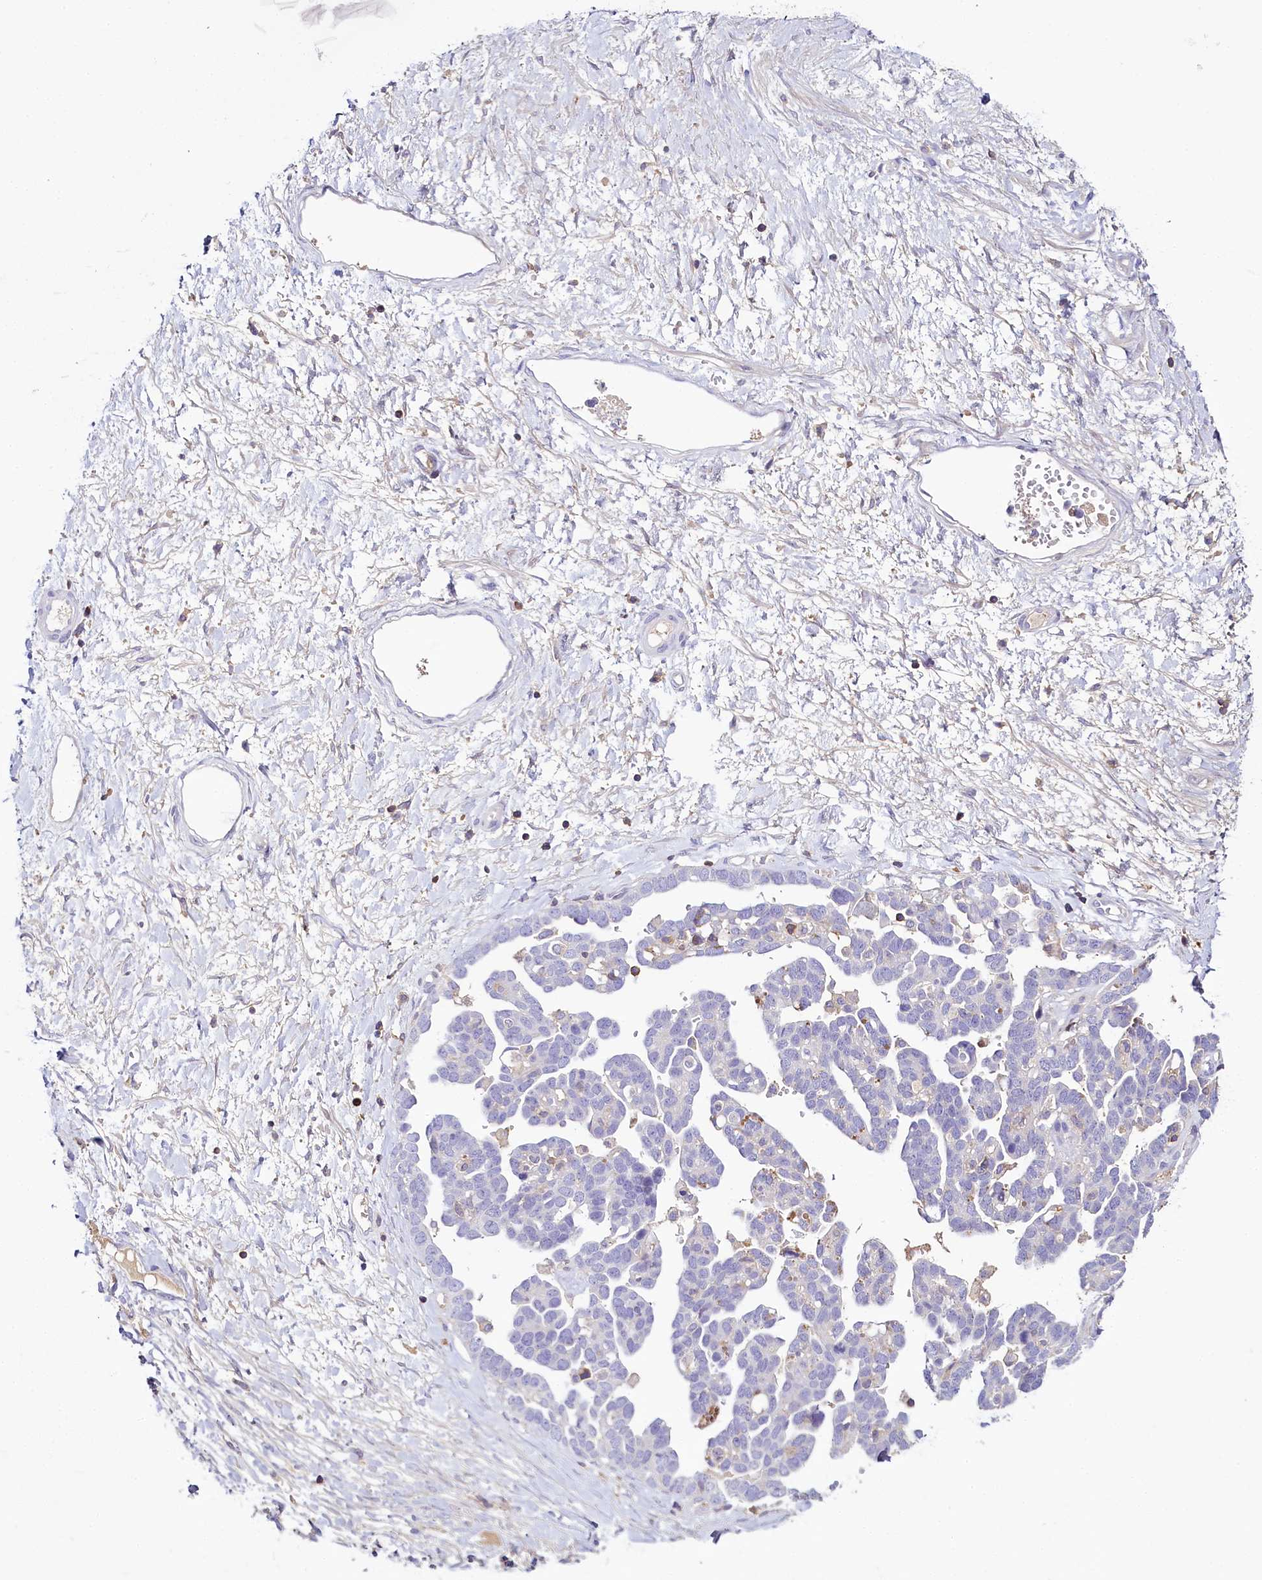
{"staining": {"intensity": "negative", "quantity": "none", "location": "none"}, "tissue": "ovarian cancer", "cell_type": "Tumor cells", "image_type": "cancer", "snomed": [{"axis": "morphology", "description": "Cystadenocarcinoma, serous, NOS"}, {"axis": "topography", "description": "Ovary"}], "caption": "Photomicrograph shows no protein positivity in tumor cells of ovarian cancer tissue.", "gene": "FGFR2", "patient": {"sex": "female", "age": 54}}